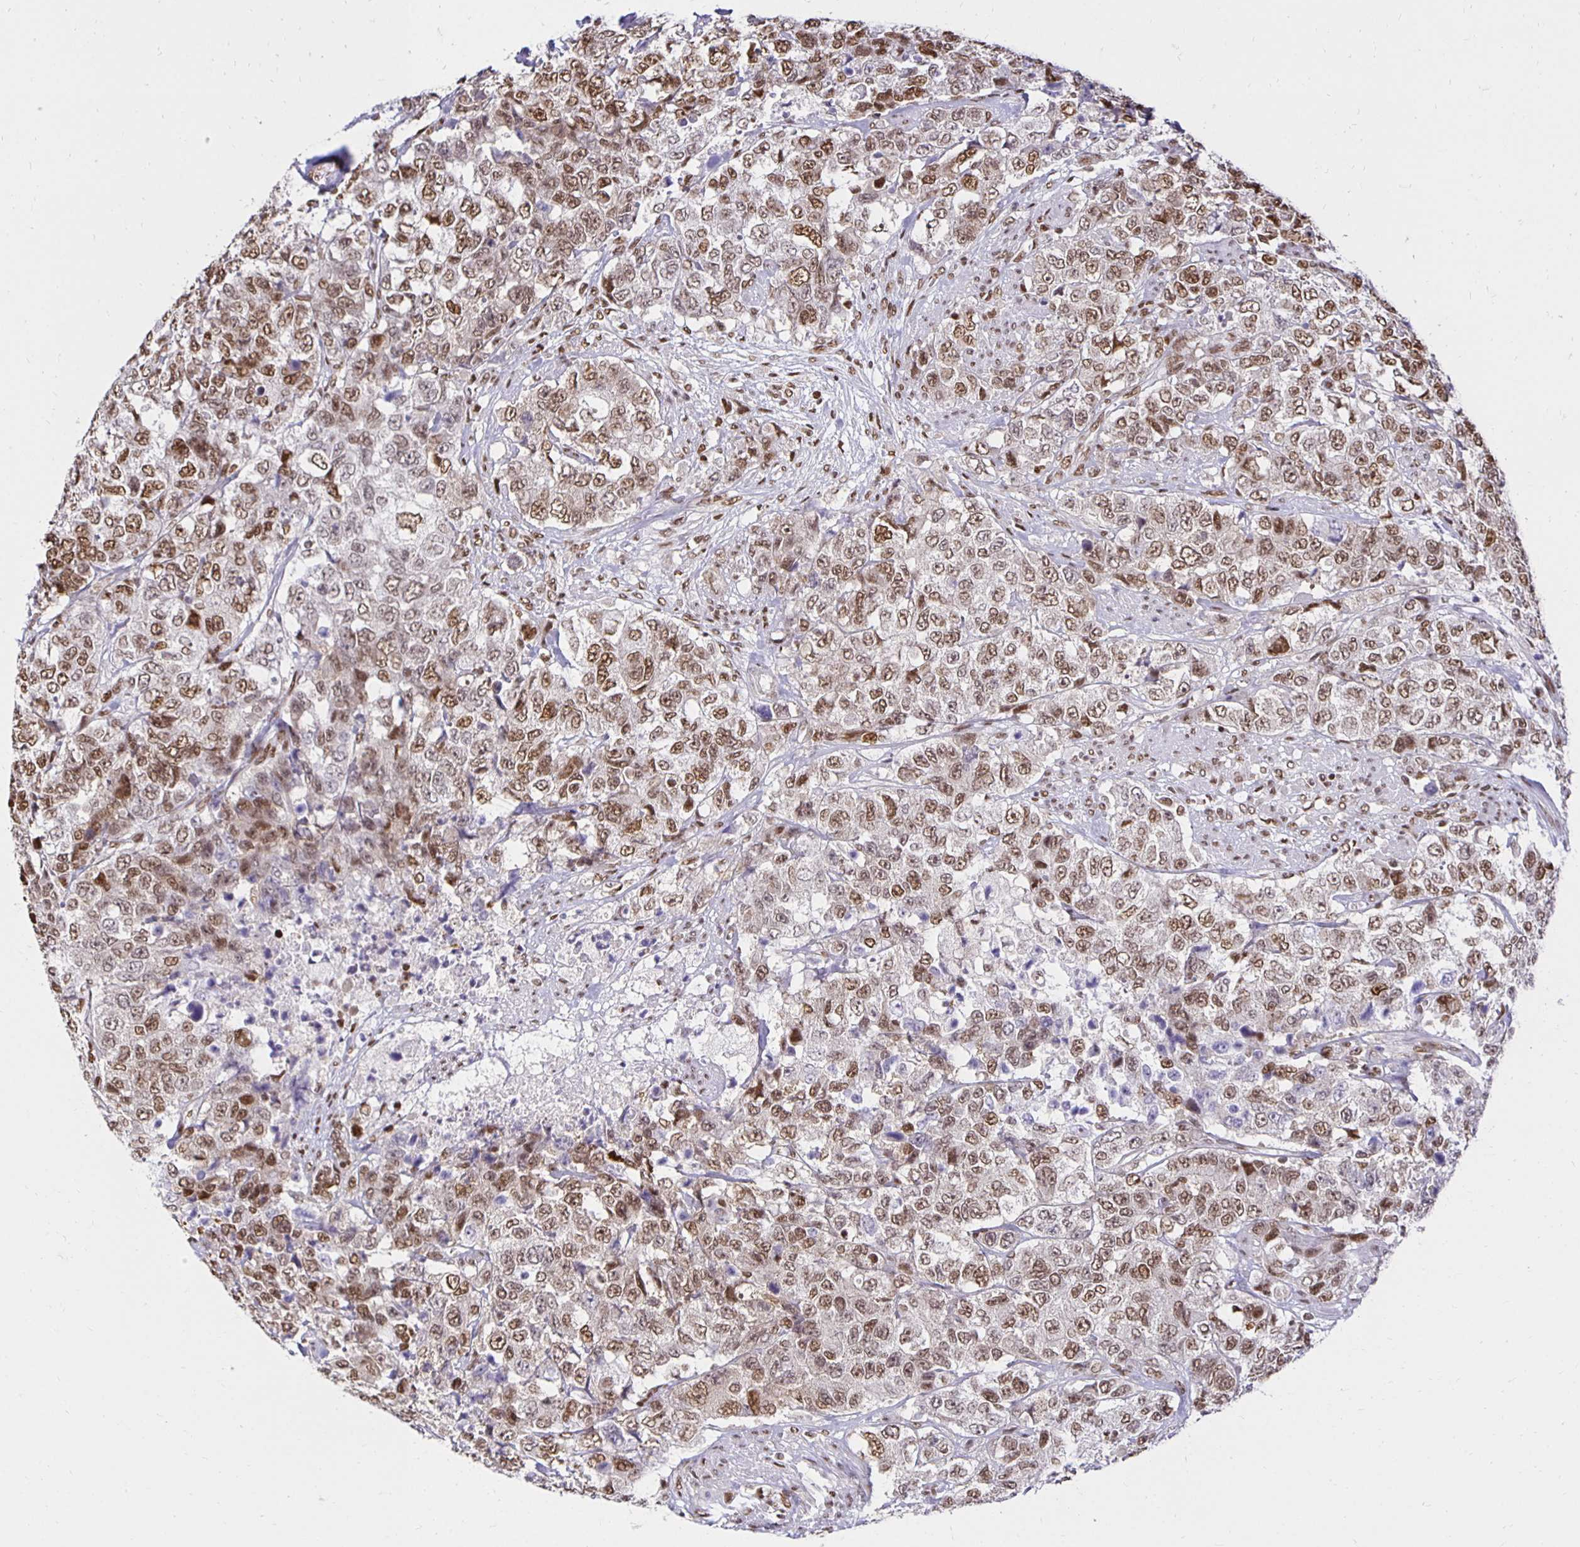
{"staining": {"intensity": "moderate", "quantity": ">75%", "location": "nuclear"}, "tissue": "urothelial cancer", "cell_type": "Tumor cells", "image_type": "cancer", "snomed": [{"axis": "morphology", "description": "Urothelial carcinoma, High grade"}, {"axis": "topography", "description": "Urinary bladder"}], "caption": "Urothelial cancer stained for a protein demonstrates moderate nuclear positivity in tumor cells.", "gene": "ZNF579", "patient": {"sex": "female", "age": 78}}